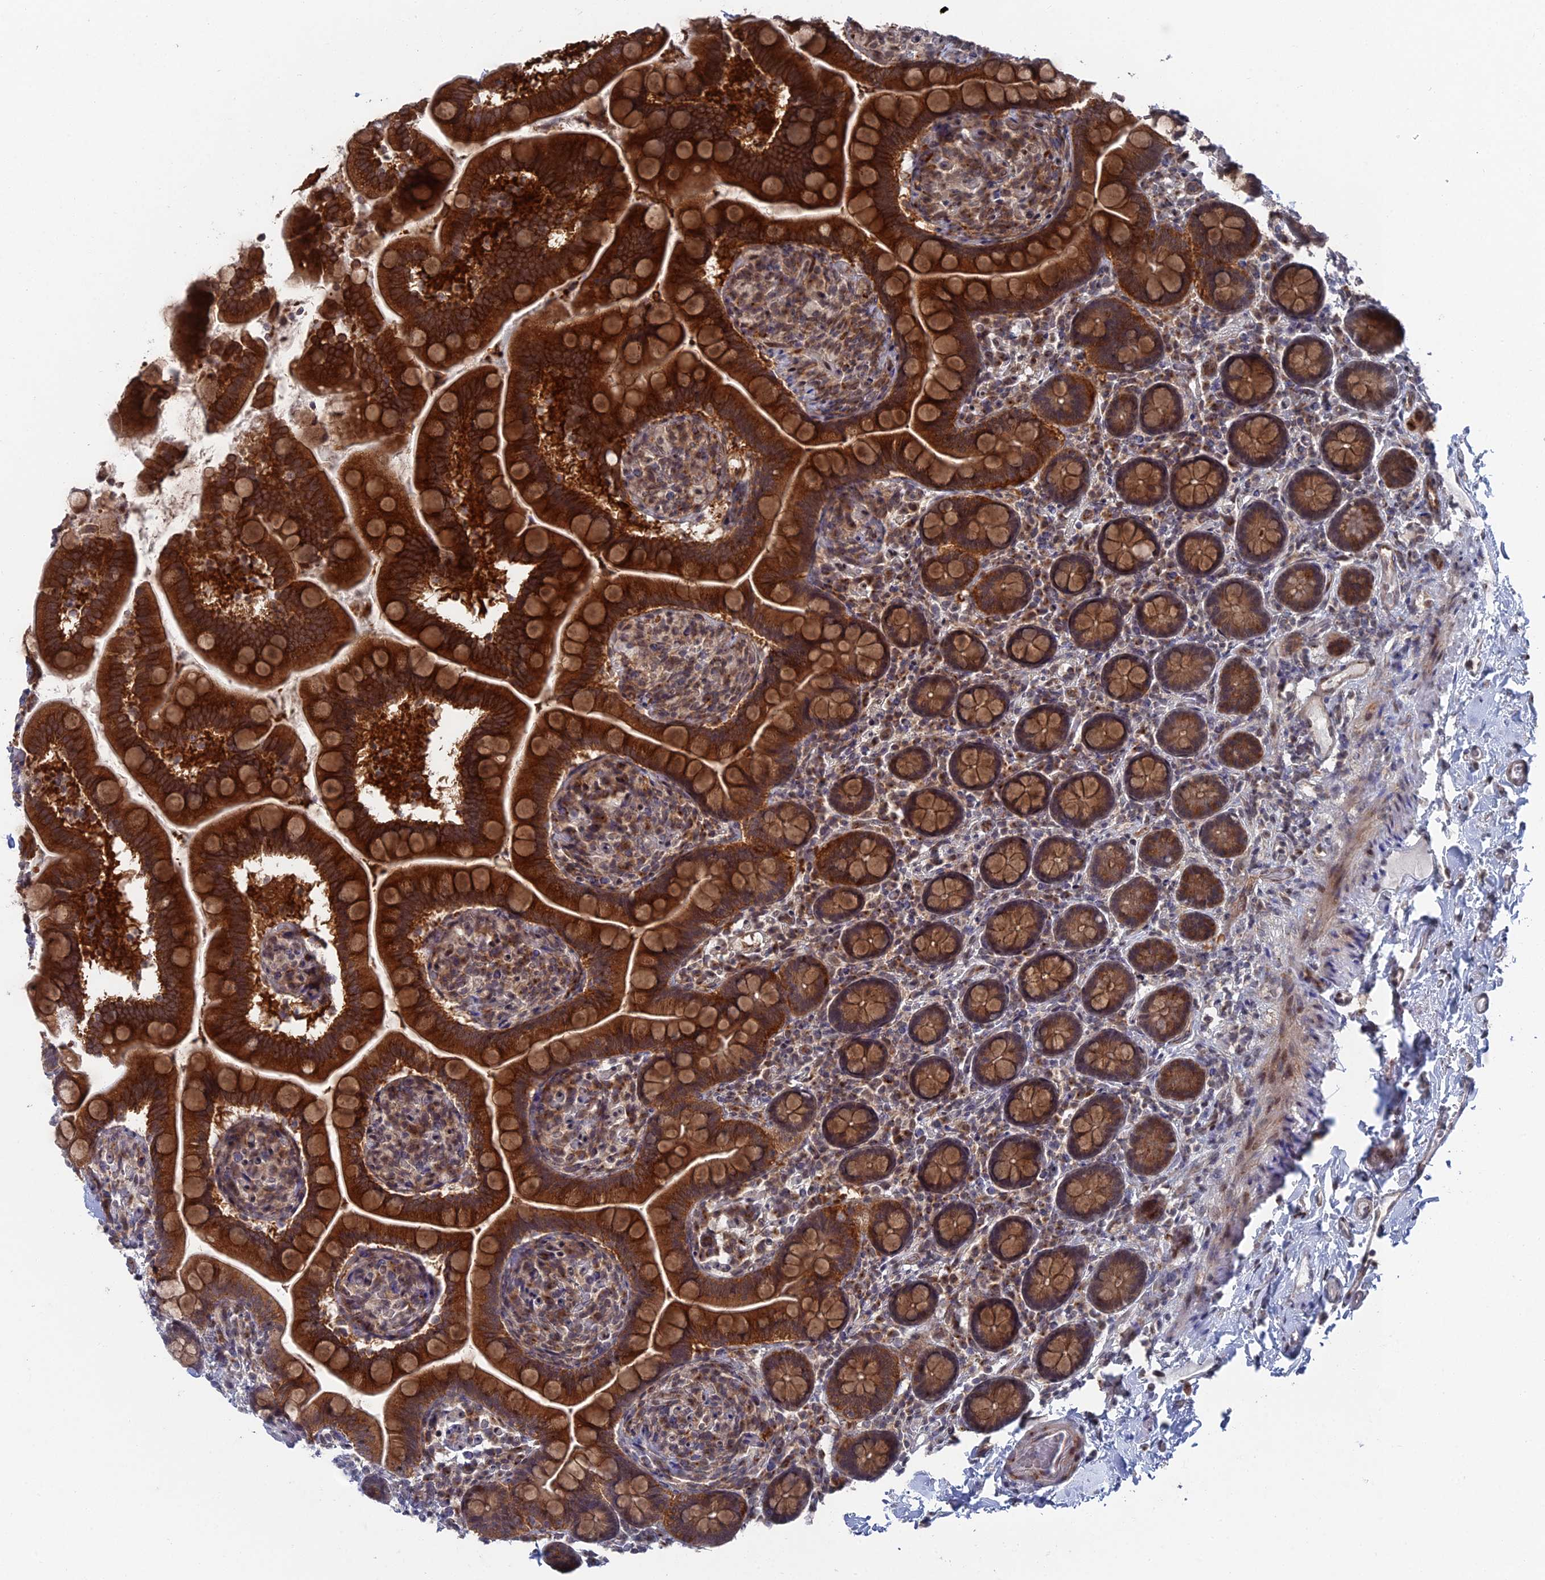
{"staining": {"intensity": "strong", "quantity": ">75%", "location": "cytoplasmic/membranous"}, "tissue": "small intestine", "cell_type": "Glandular cells", "image_type": "normal", "snomed": [{"axis": "morphology", "description": "Normal tissue, NOS"}, {"axis": "topography", "description": "Small intestine"}], "caption": "Strong cytoplasmic/membranous staining is appreciated in about >75% of glandular cells in benign small intestine. Nuclei are stained in blue.", "gene": "FHIP2A", "patient": {"sex": "female", "age": 64}}